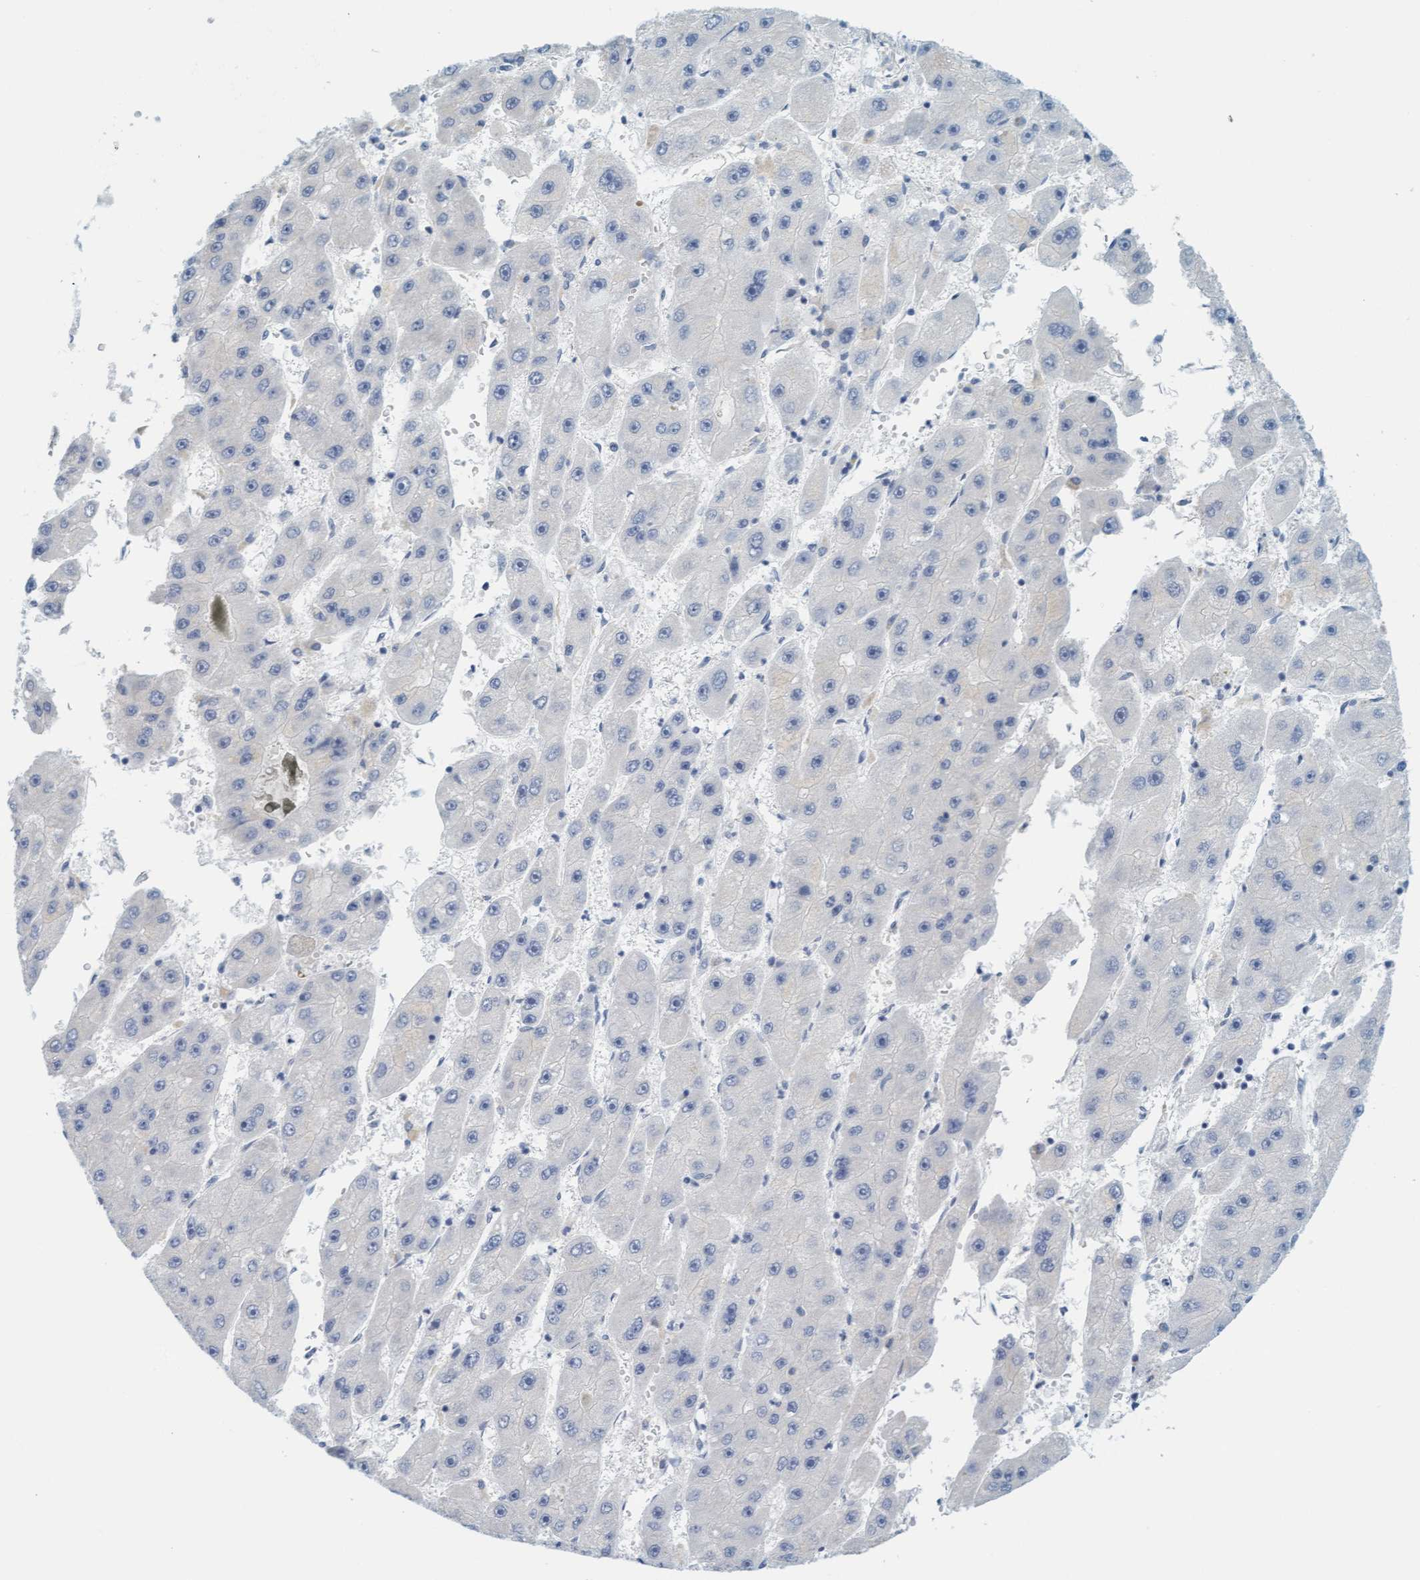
{"staining": {"intensity": "negative", "quantity": "none", "location": "none"}, "tissue": "liver cancer", "cell_type": "Tumor cells", "image_type": "cancer", "snomed": [{"axis": "morphology", "description": "Carcinoma, Hepatocellular, NOS"}, {"axis": "topography", "description": "Liver"}], "caption": "Histopathology image shows no significant protein expression in tumor cells of hepatocellular carcinoma (liver).", "gene": "CPA3", "patient": {"sex": "female", "age": 61}}